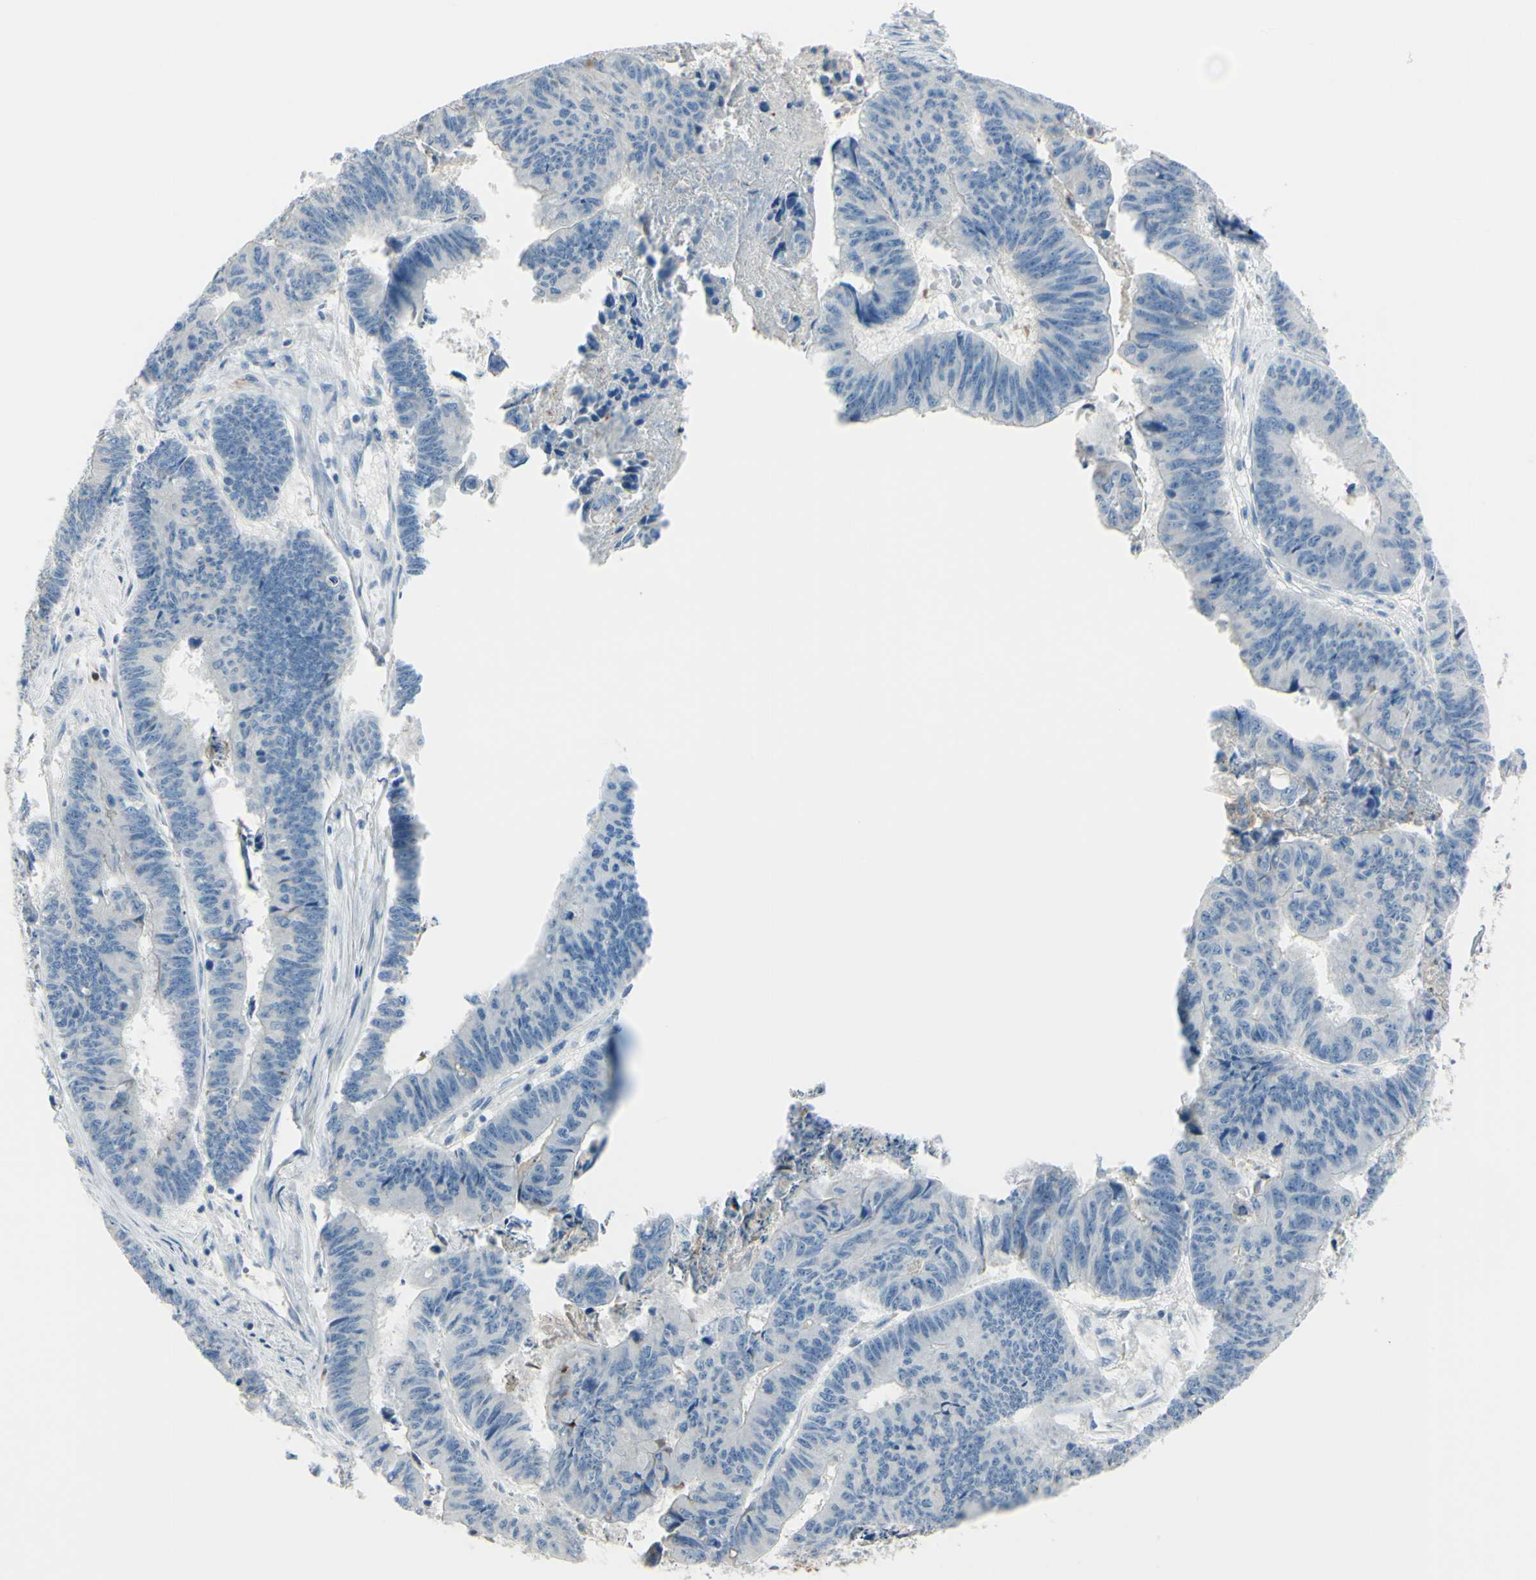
{"staining": {"intensity": "negative", "quantity": "none", "location": "none"}, "tissue": "stomach cancer", "cell_type": "Tumor cells", "image_type": "cancer", "snomed": [{"axis": "morphology", "description": "Adenocarcinoma, NOS"}, {"axis": "topography", "description": "Stomach, lower"}], "caption": "A micrograph of human stomach cancer (adenocarcinoma) is negative for staining in tumor cells. The staining was performed using DAB to visualize the protein expression in brown, while the nuclei were stained in blue with hematoxylin (Magnification: 20x).", "gene": "ZNF557", "patient": {"sex": "male", "age": 77}}